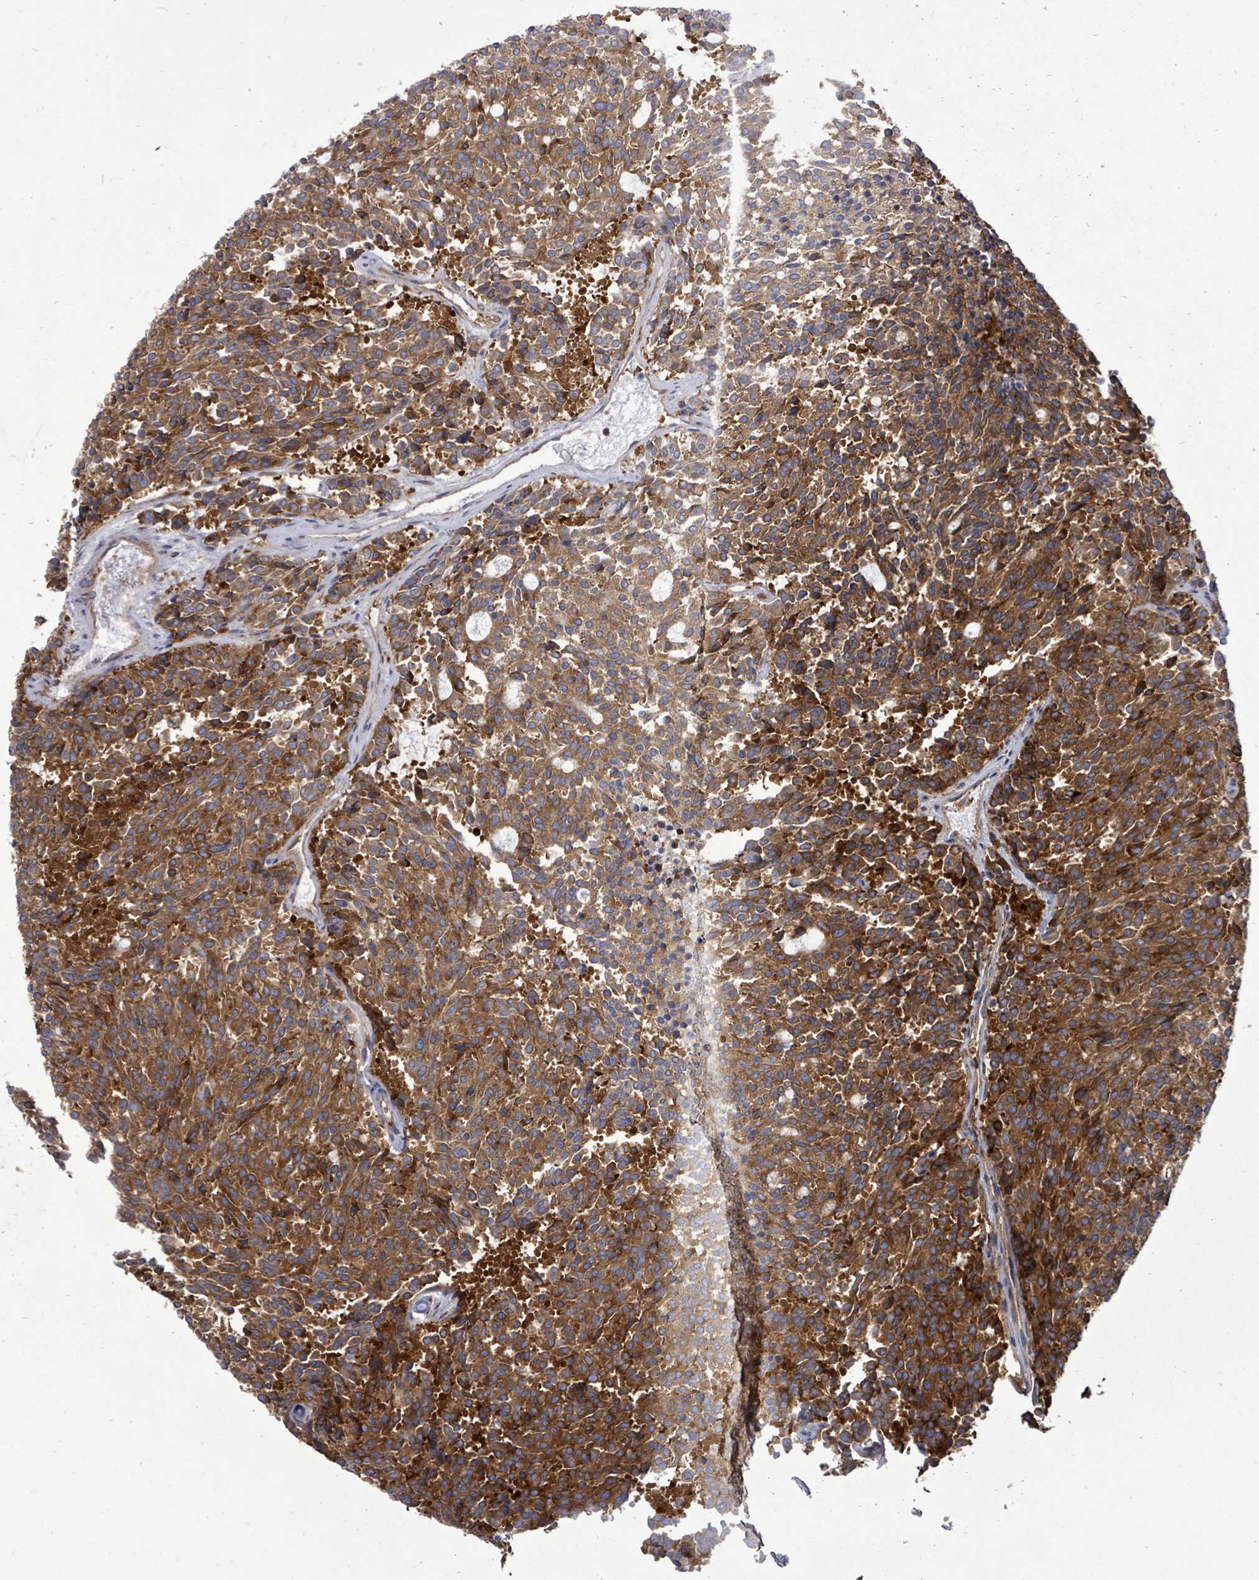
{"staining": {"intensity": "strong", "quantity": ">75%", "location": "cytoplasmic/membranous"}, "tissue": "carcinoid", "cell_type": "Tumor cells", "image_type": "cancer", "snomed": [{"axis": "morphology", "description": "Carcinoid, malignant, NOS"}, {"axis": "topography", "description": "Pancreas"}], "caption": "Malignant carcinoid stained for a protein demonstrates strong cytoplasmic/membranous positivity in tumor cells.", "gene": "EIF3C", "patient": {"sex": "female", "age": 54}}